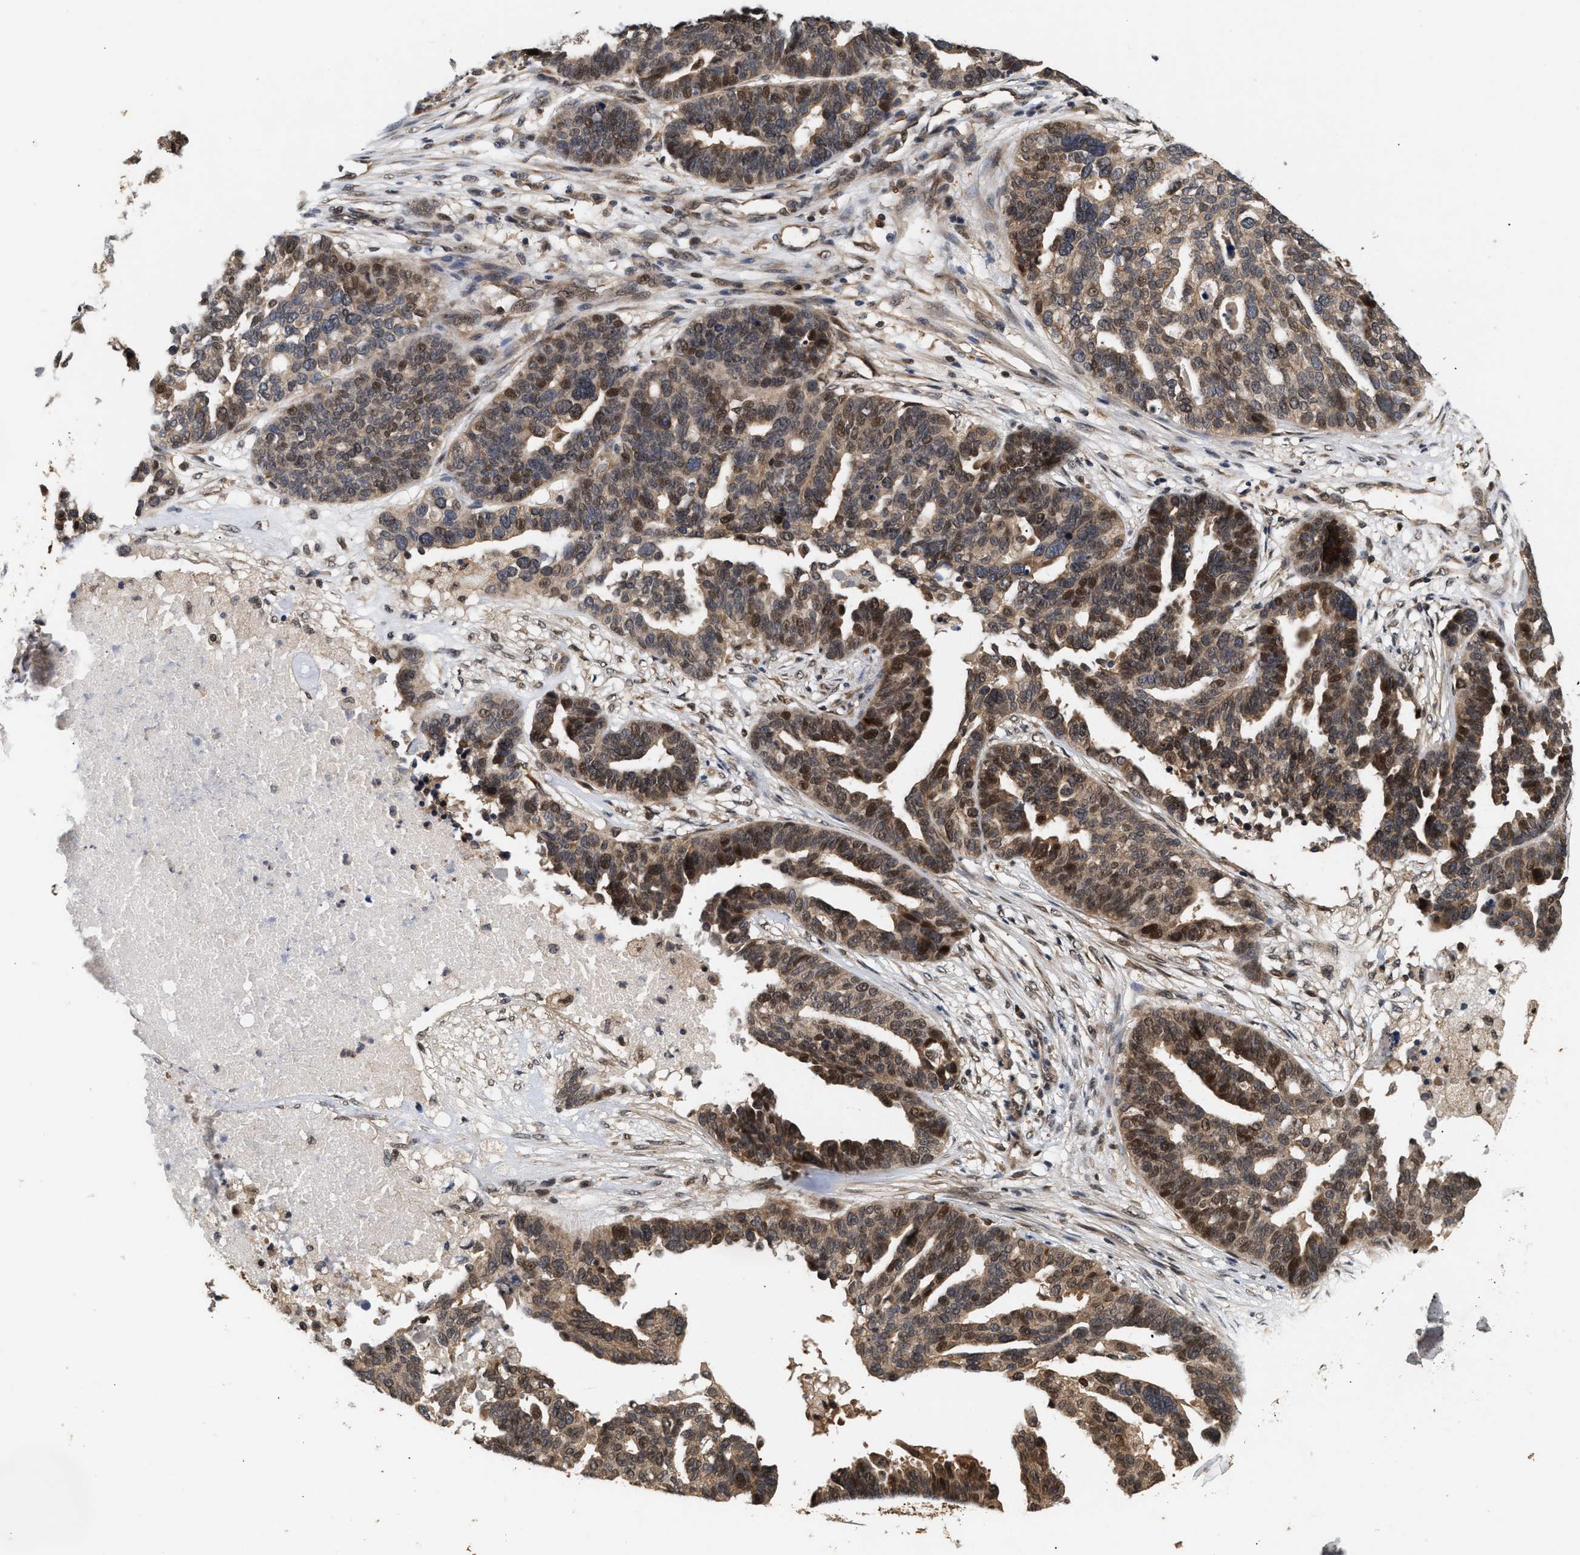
{"staining": {"intensity": "moderate", "quantity": ">75%", "location": "cytoplasmic/membranous,nuclear"}, "tissue": "ovarian cancer", "cell_type": "Tumor cells", "image_type": "cancer", "snomed": [{"axis": "morphology", "description": "Cystadenocarcinoma, serous, NOS"}, {"axis": "topography", "description": "Ovary"}], "caption": "Ovarian cancer stained for a protein reveals moderate cytoplasmic/membranous and nuclear positivity in tumor cells.", "gene": "ABHD5", "patient": {"sex": "female", "age": 59}}